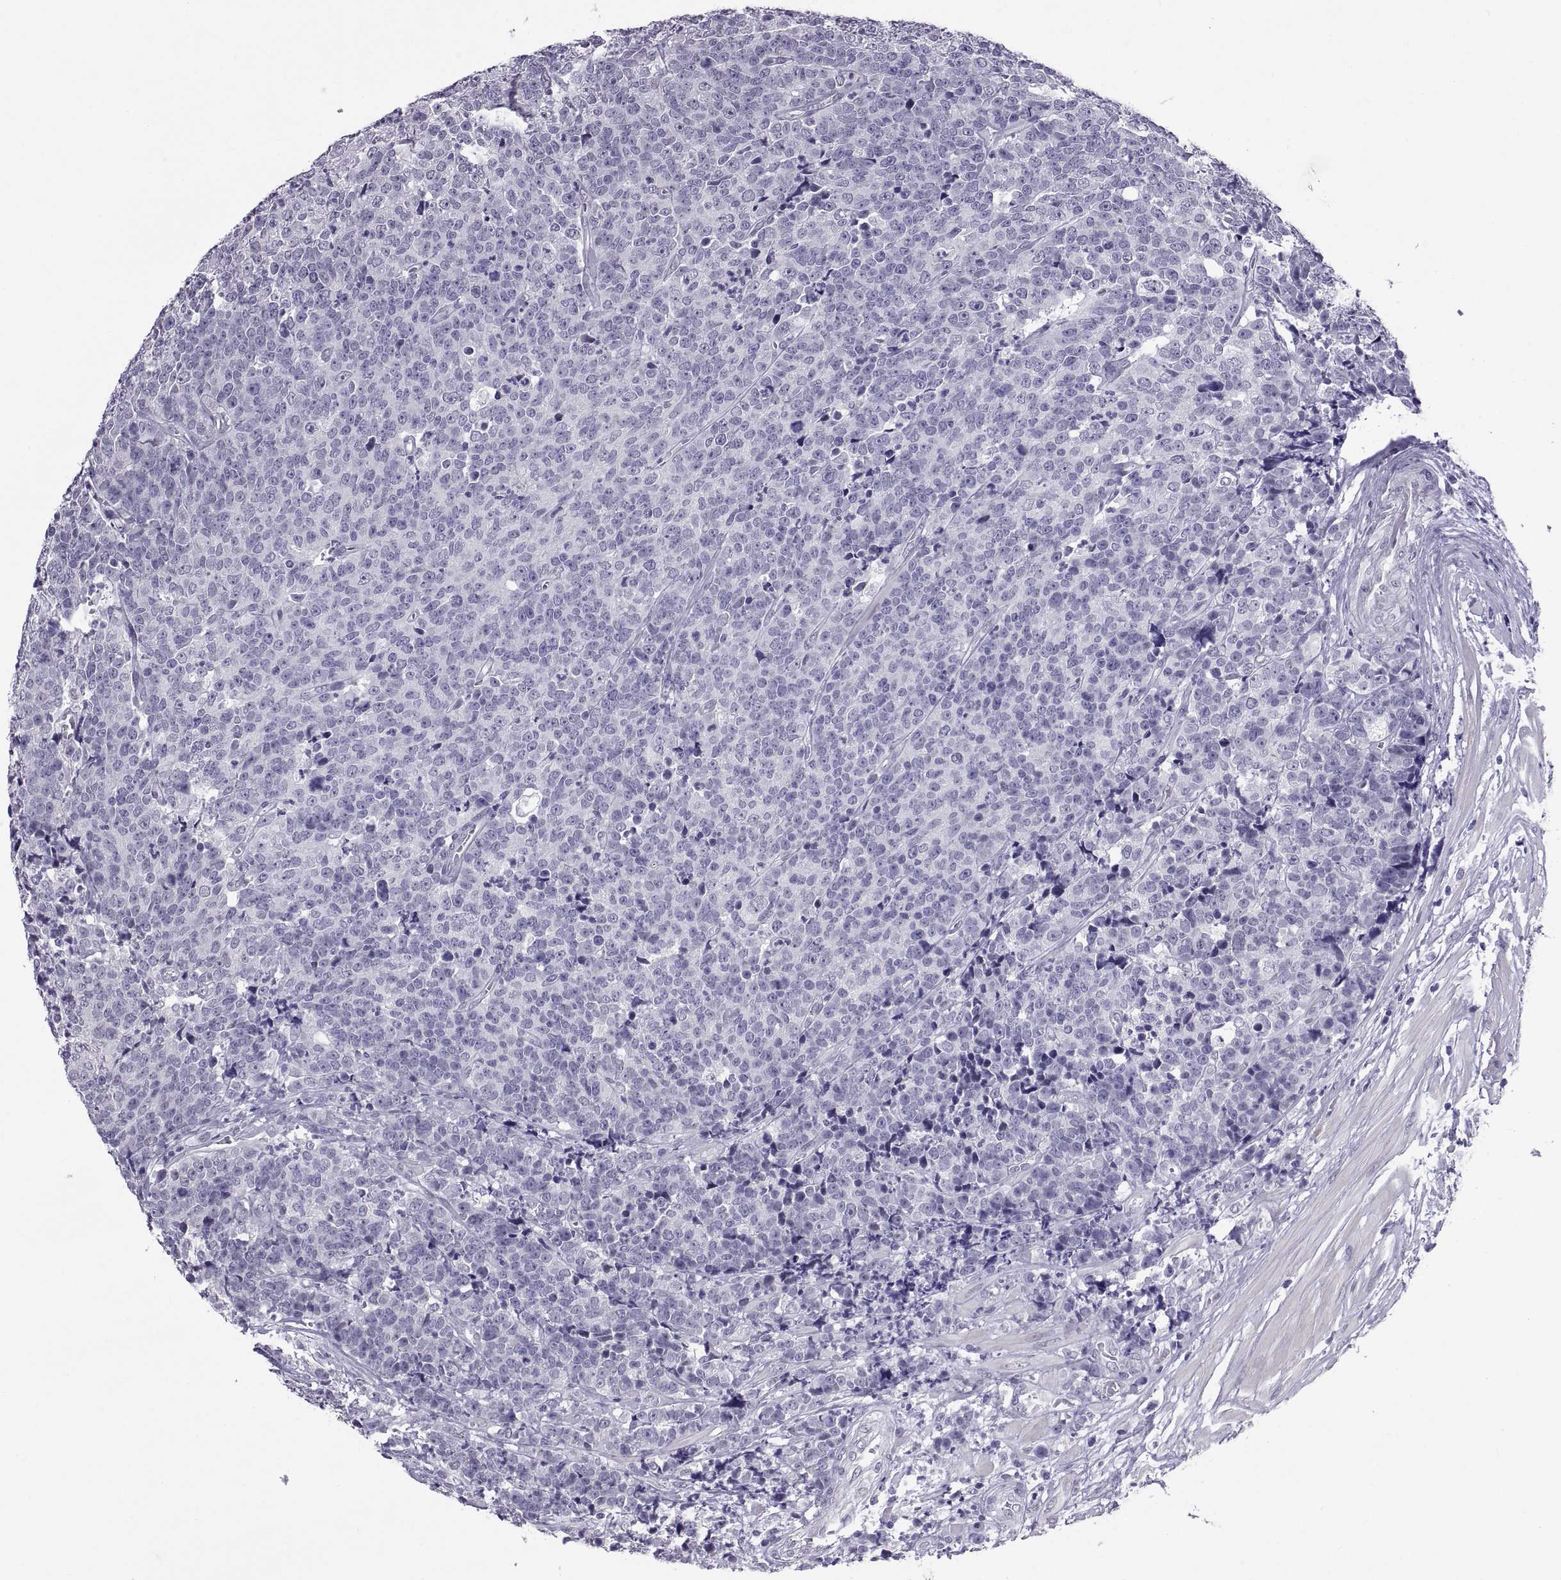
{"staining": {"intensity": "negative", "quantity": "none", "location": "none"}, "tissue": "prostate cancer", "cell_type": "Tumor cells", "image_type": "cancer", "snomed": [{"axis": "morphology", "description": "Adenocarcinoma, NOS"}, {"axis": "topography", "description": "Prostate"}], "caption": "A histopathology image of human prostate adenocarcinoma is negative for staining in tumor cells. (Stains: DAB (3,3'-diaminobenzidine) IHC with hematoxylin counter stain, Microscopy: brightfield microscopy at high magnification).", "gene": "KRT77", "patient": {"sex": "male", "age": 67}}